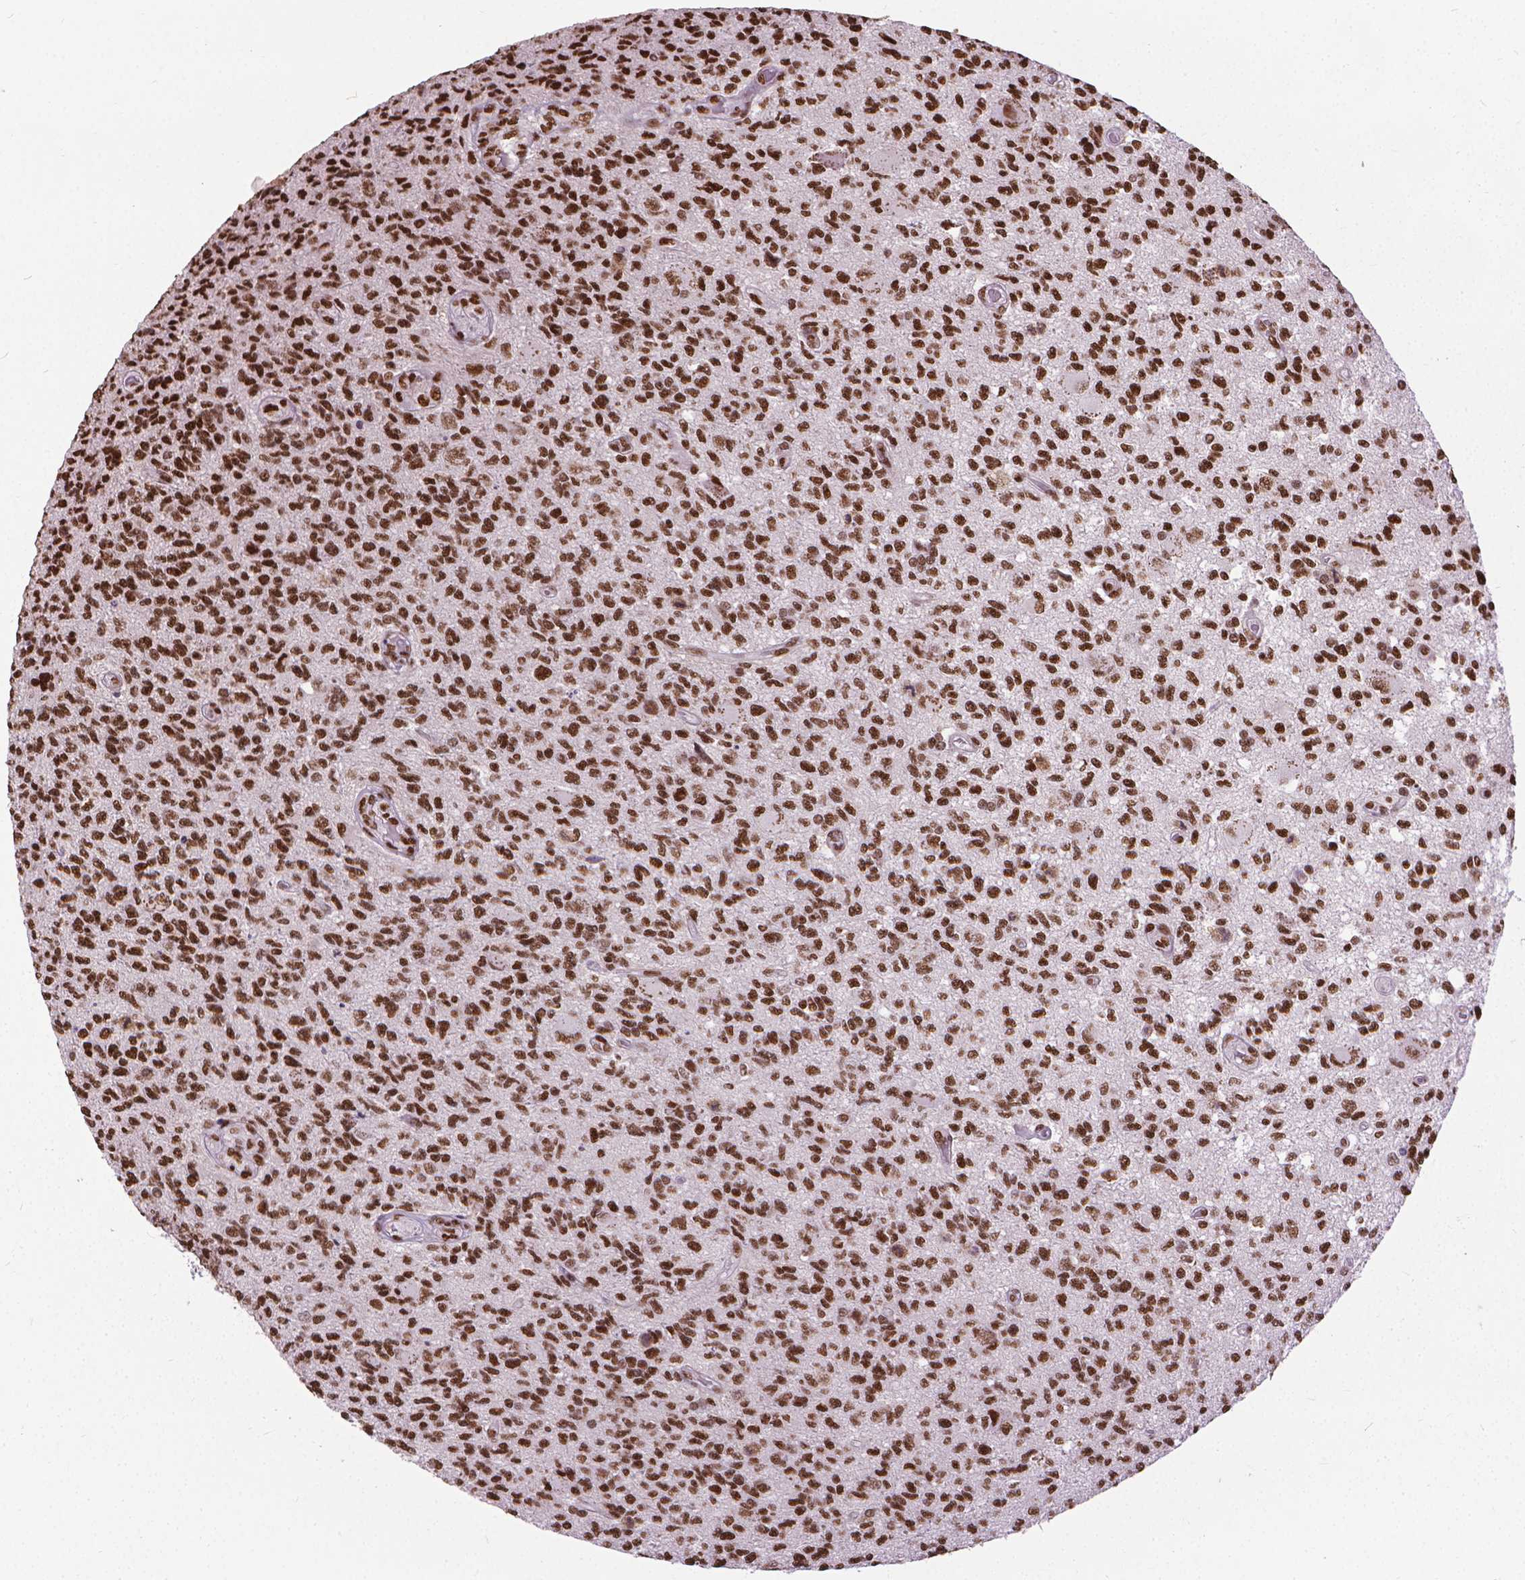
{"staining": {"intensity": "strong", "quantity": ">75%", "location": "nuclear"}, "tissue": "glioma", "cell_type": "Tumor cells", "image_type": "cancer", "snomed": [{"axis": "morphology", "description": "Glioma, malignant, High grade"}, {"axis": "topography", "description": "Brain"}], "caption": "Glioma stained with immunohistochemistry reveals strong nuclear expression in about >75% of tumor cells. (IHC, brightfield microscopy, high magnification).", "gene": "AKAP8", "patient": {"sex": "male", "age": 56}}